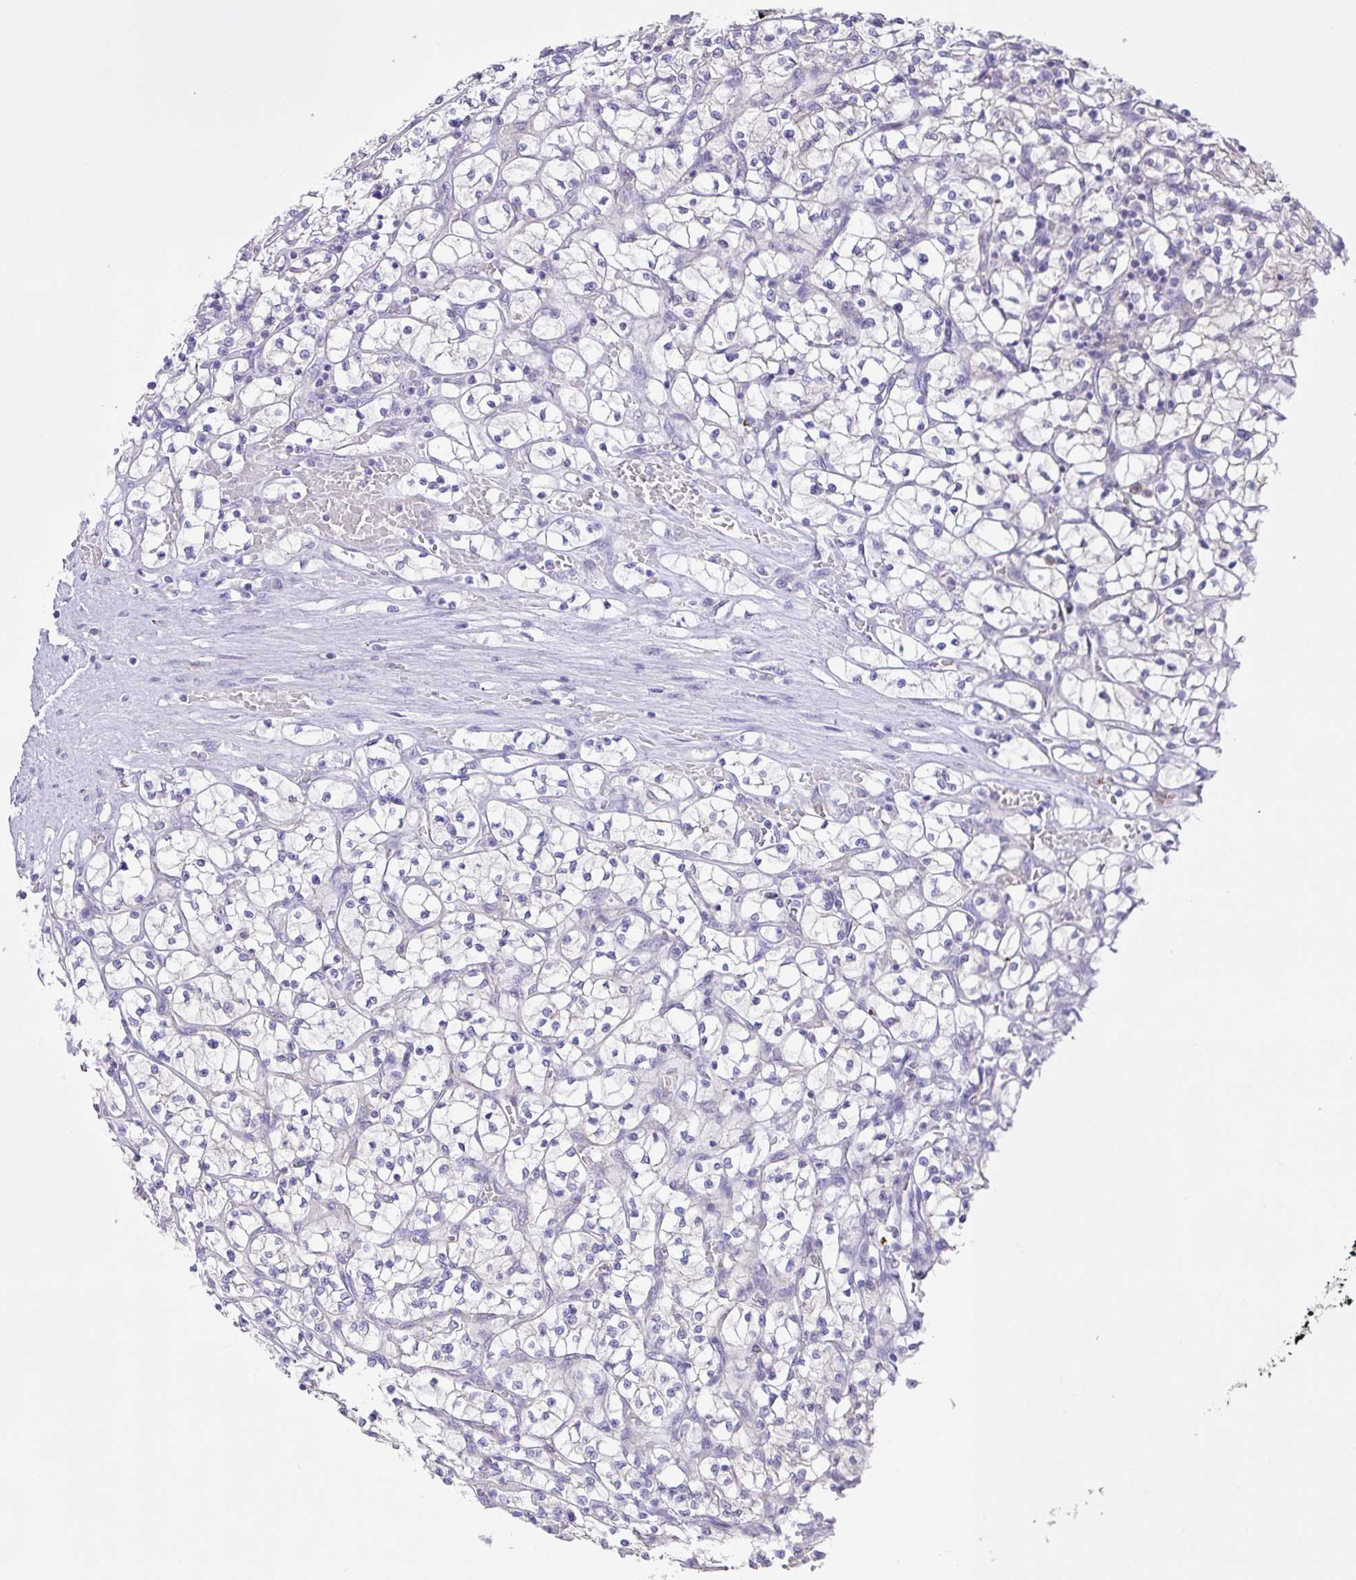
{"staining": {"intensity": "negative", "quantity": "none", "location": "none"}, "tissue": "renal cancer", "cell_type": "Tumor cells", "image_type": "cancer", "snomed": [{"axis": "morphology", "description": "Adenocarcinoma, NOS"}, {"axis": "topography", "description": "Kidney"}], "caption": "Tumor cells show no significant staining in renal cancer (adenocarcinoma). (DAB immunohistochemistry (IHC) visualized using brightfield microscopy, high magnification).", "gene": "CST11", "patient": {"sex": "female", "age": 64}}